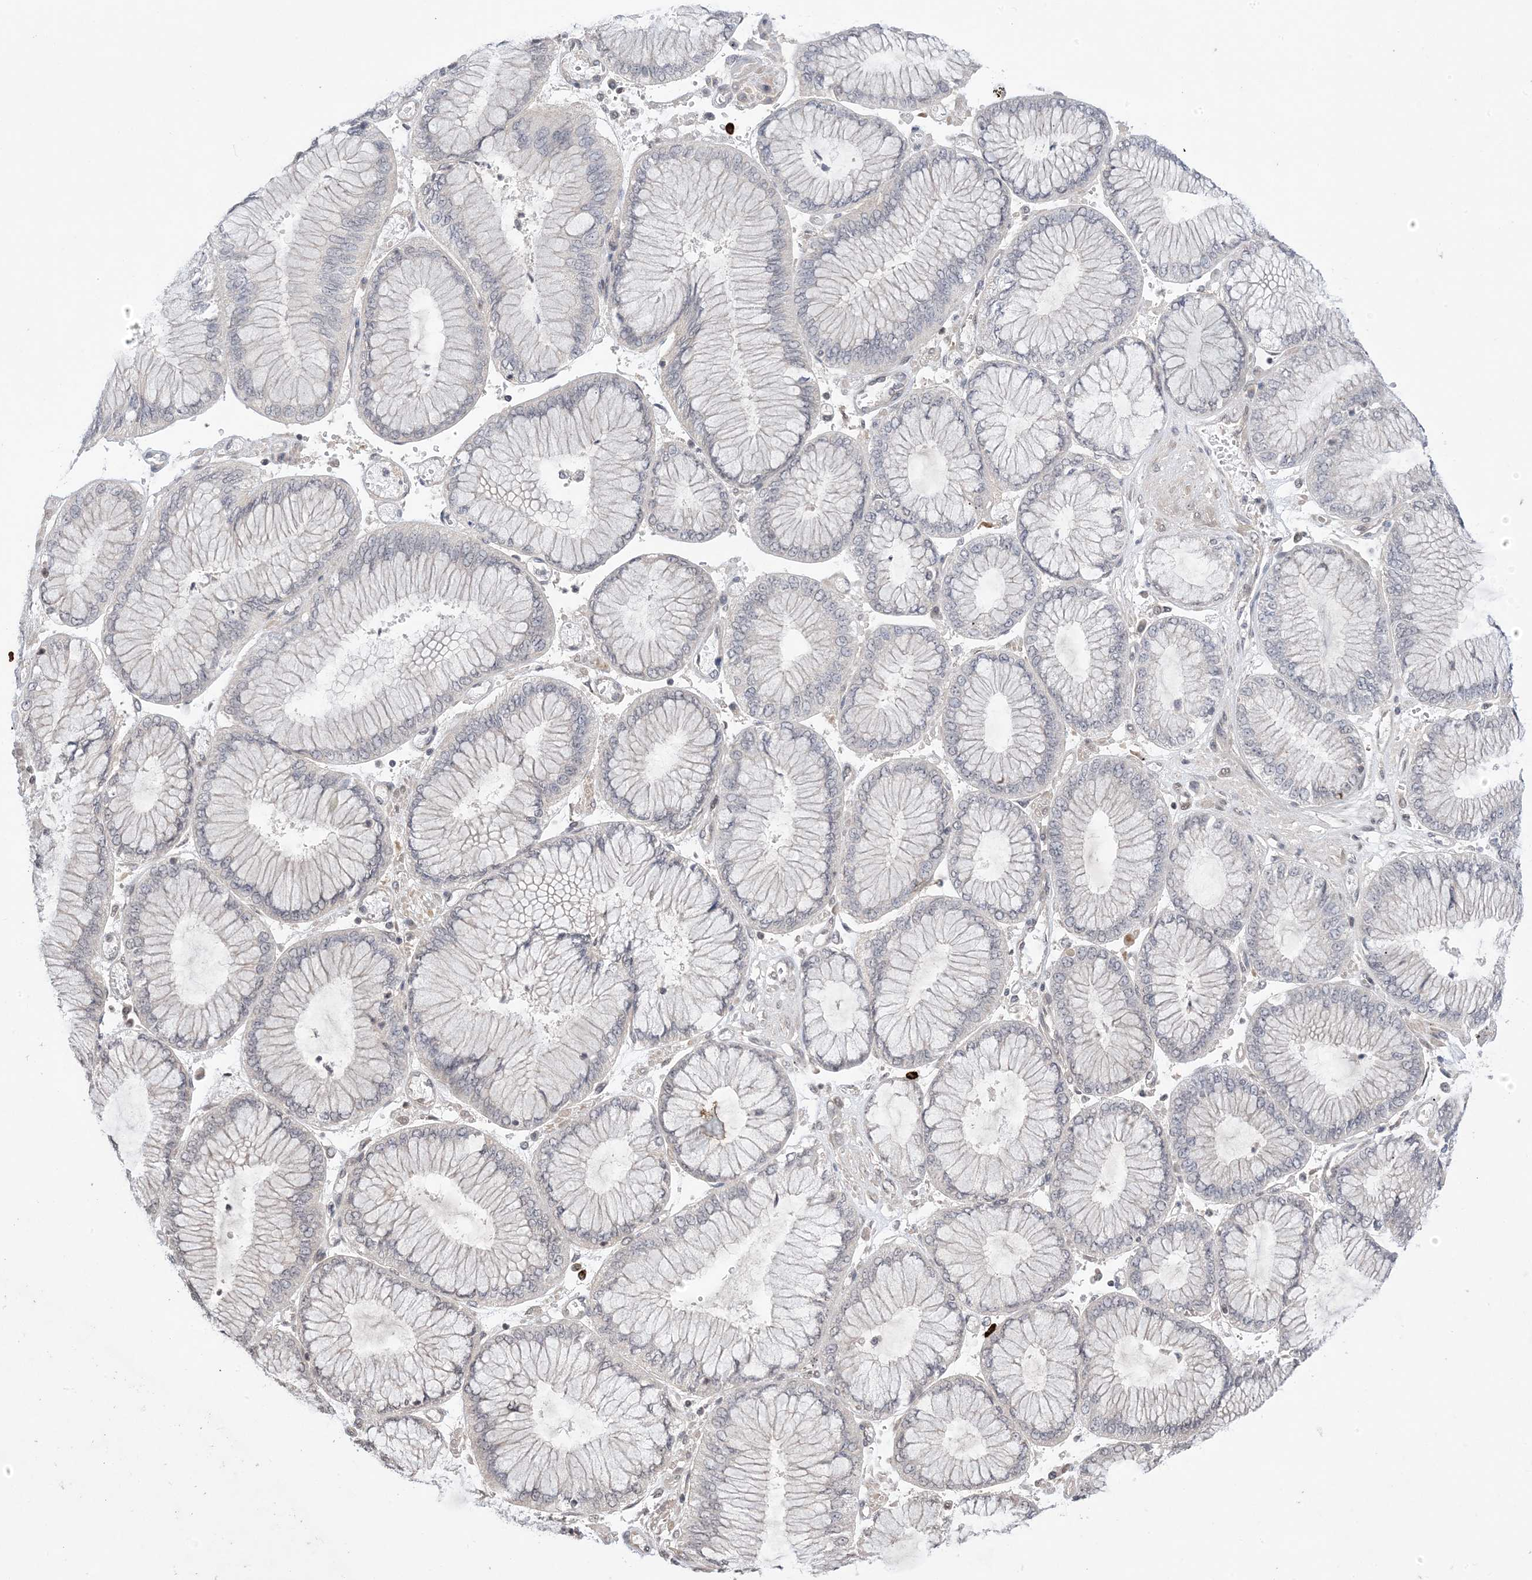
{"staining": {"intensity": "negative", "quantity": "none", "location": "none"}, "tissue": "stomach cancer", "cell_type": "Tumor cells", "image_type": "cancer", "snomed": [{"axis": "morphology", "description": "Adenocarcinoma, NOS"}, {"axis": "topography", "description": "Stomach"}], "caption": "Immunohistochemistry (IHC) image of adenocarcinoma (stomach) stained for a protein (brown), which shows no expression in tumor cells.", "gene": "RANBP9", "patient": {"sex": "male", "age": 76}}